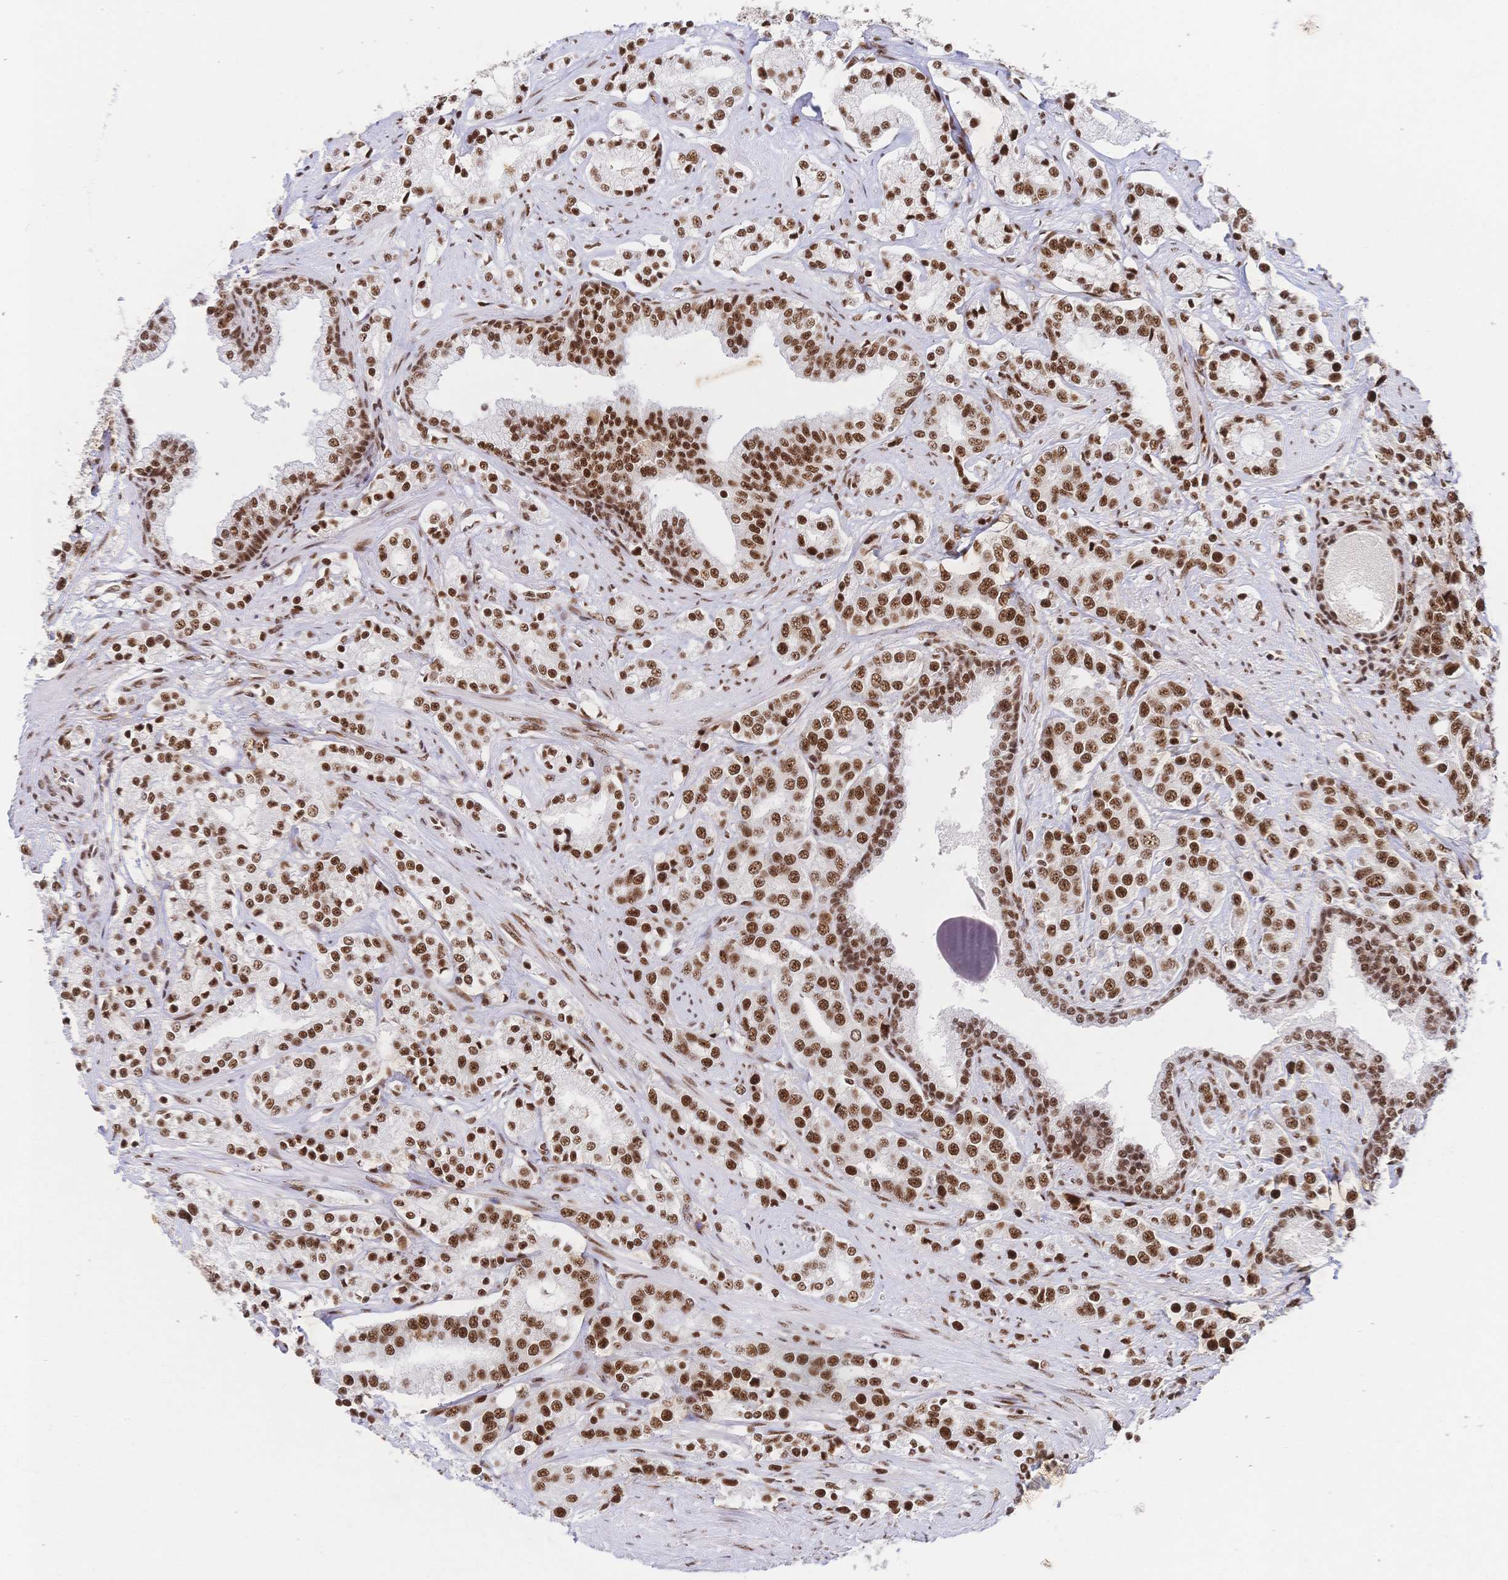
{"staining": {"intensity": "strong", "quantity": ">75%", "location": "nuclear"}, "tissue": "prostate cancer", "cell_type": "Tumor cells", "image_type": "cancer", "snomed": [{"axis": "morphology", "description": "Adenocarcinoma, High grade"}, {"axis": "topography", "description": "Prostate"}], "caption": "Human prostate cancer stained with a protein marker reveals strong staining in tumor cells.", "gene": "SRSF1", "patient": {"sex": "male", "age": 58}}